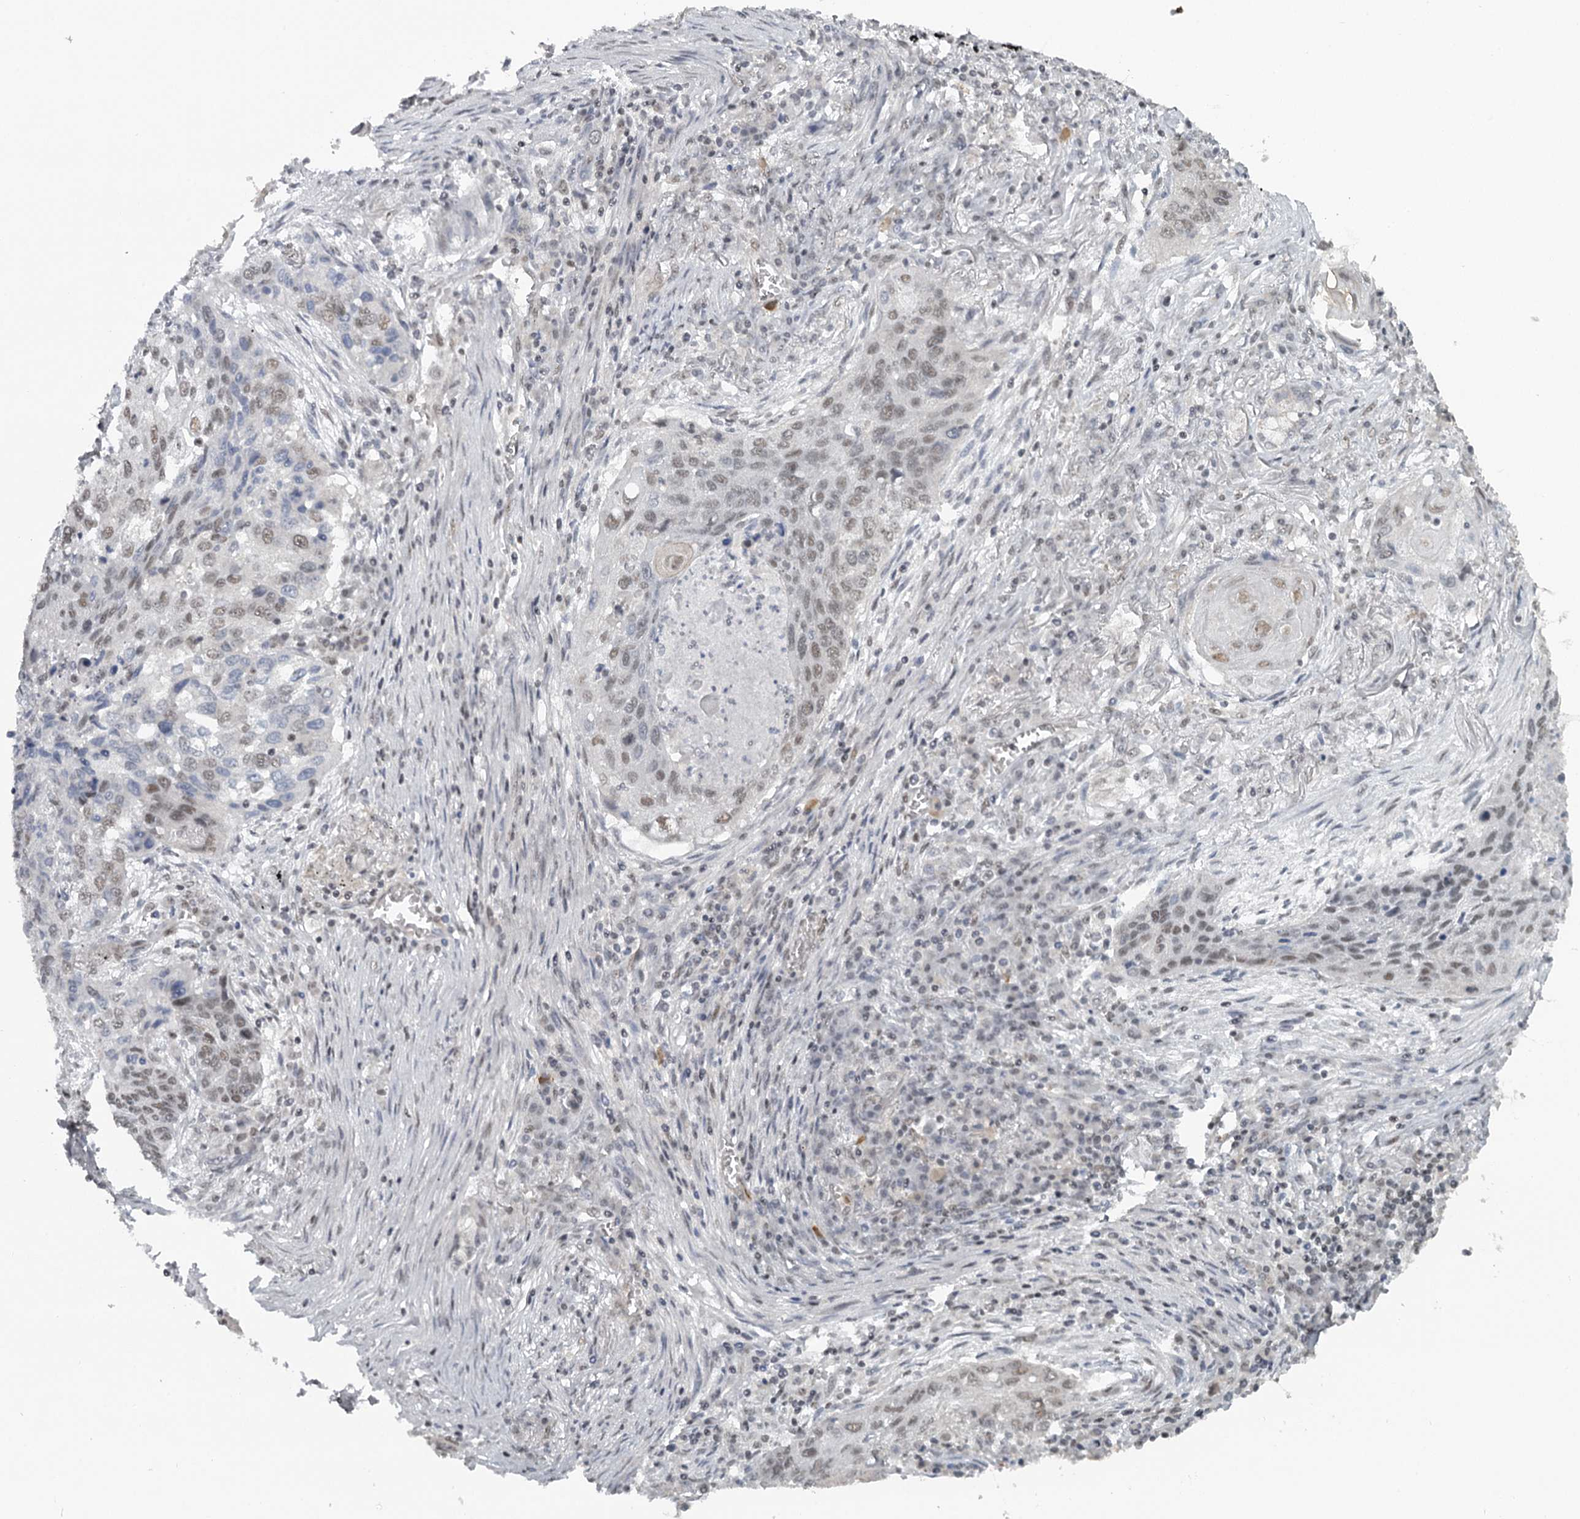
{"staining": {"intensity": "weak", "quantity": ">75%", "location": "nuclear"}, "tissue": "lung cancer", "cell_type": "Tumor cells", "image_type": "cancer", "snomed": [{"axis": "morphology", "description": "Squamous cell carcinoma, NOS"}, {"axis": "topography", "description": "Lung"}], "caption": "About >75% of tumor cells in human lung cancer demonstrate weak nuclear protein positivity as visualized by brown immunohistochemical staining.", "gene": "FAM13C", "patient": {"sex": "female", "age": 63}}